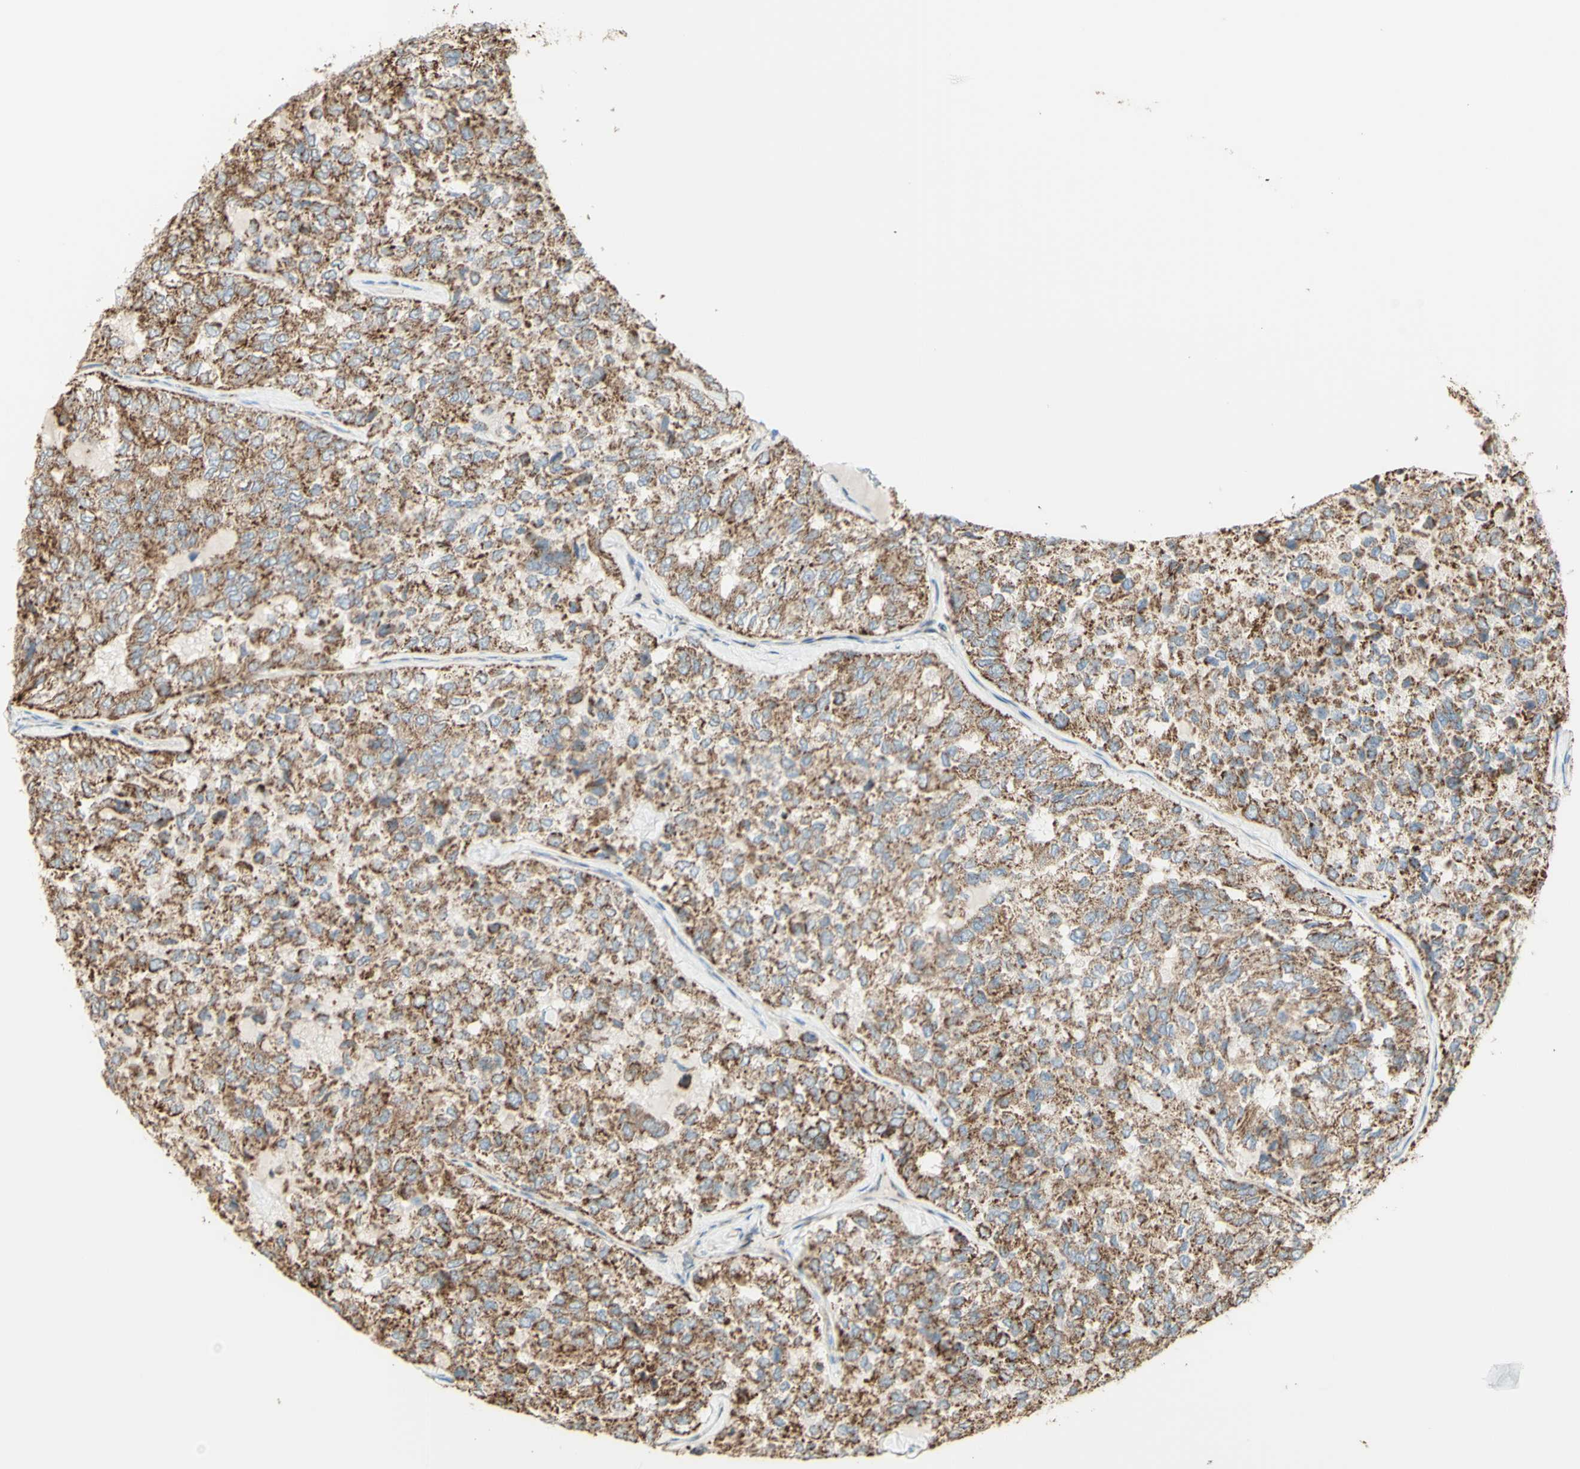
{"staining": {"intensity": "weak", "quantity": ">75%", "location": "cytoplasmic/membranous"}, "tissue": "thyroid cancer", "cell_type": "Tumor cells", "image_type": "cancer", "snomed": [{"axis": "morphology", "description": "Follicular adenoma carcinoma, NOS"}, {"axis": "topography", "description": "Thyroid gland"}], "caption": "About >75% of tumor cells in human thyroid cancer display weak cytoplasmic/membranous protein staining as visualized by brown immunohistochemical staining.", "gene": "LETM1", "patient": {"sex": "male", "age": 75}}